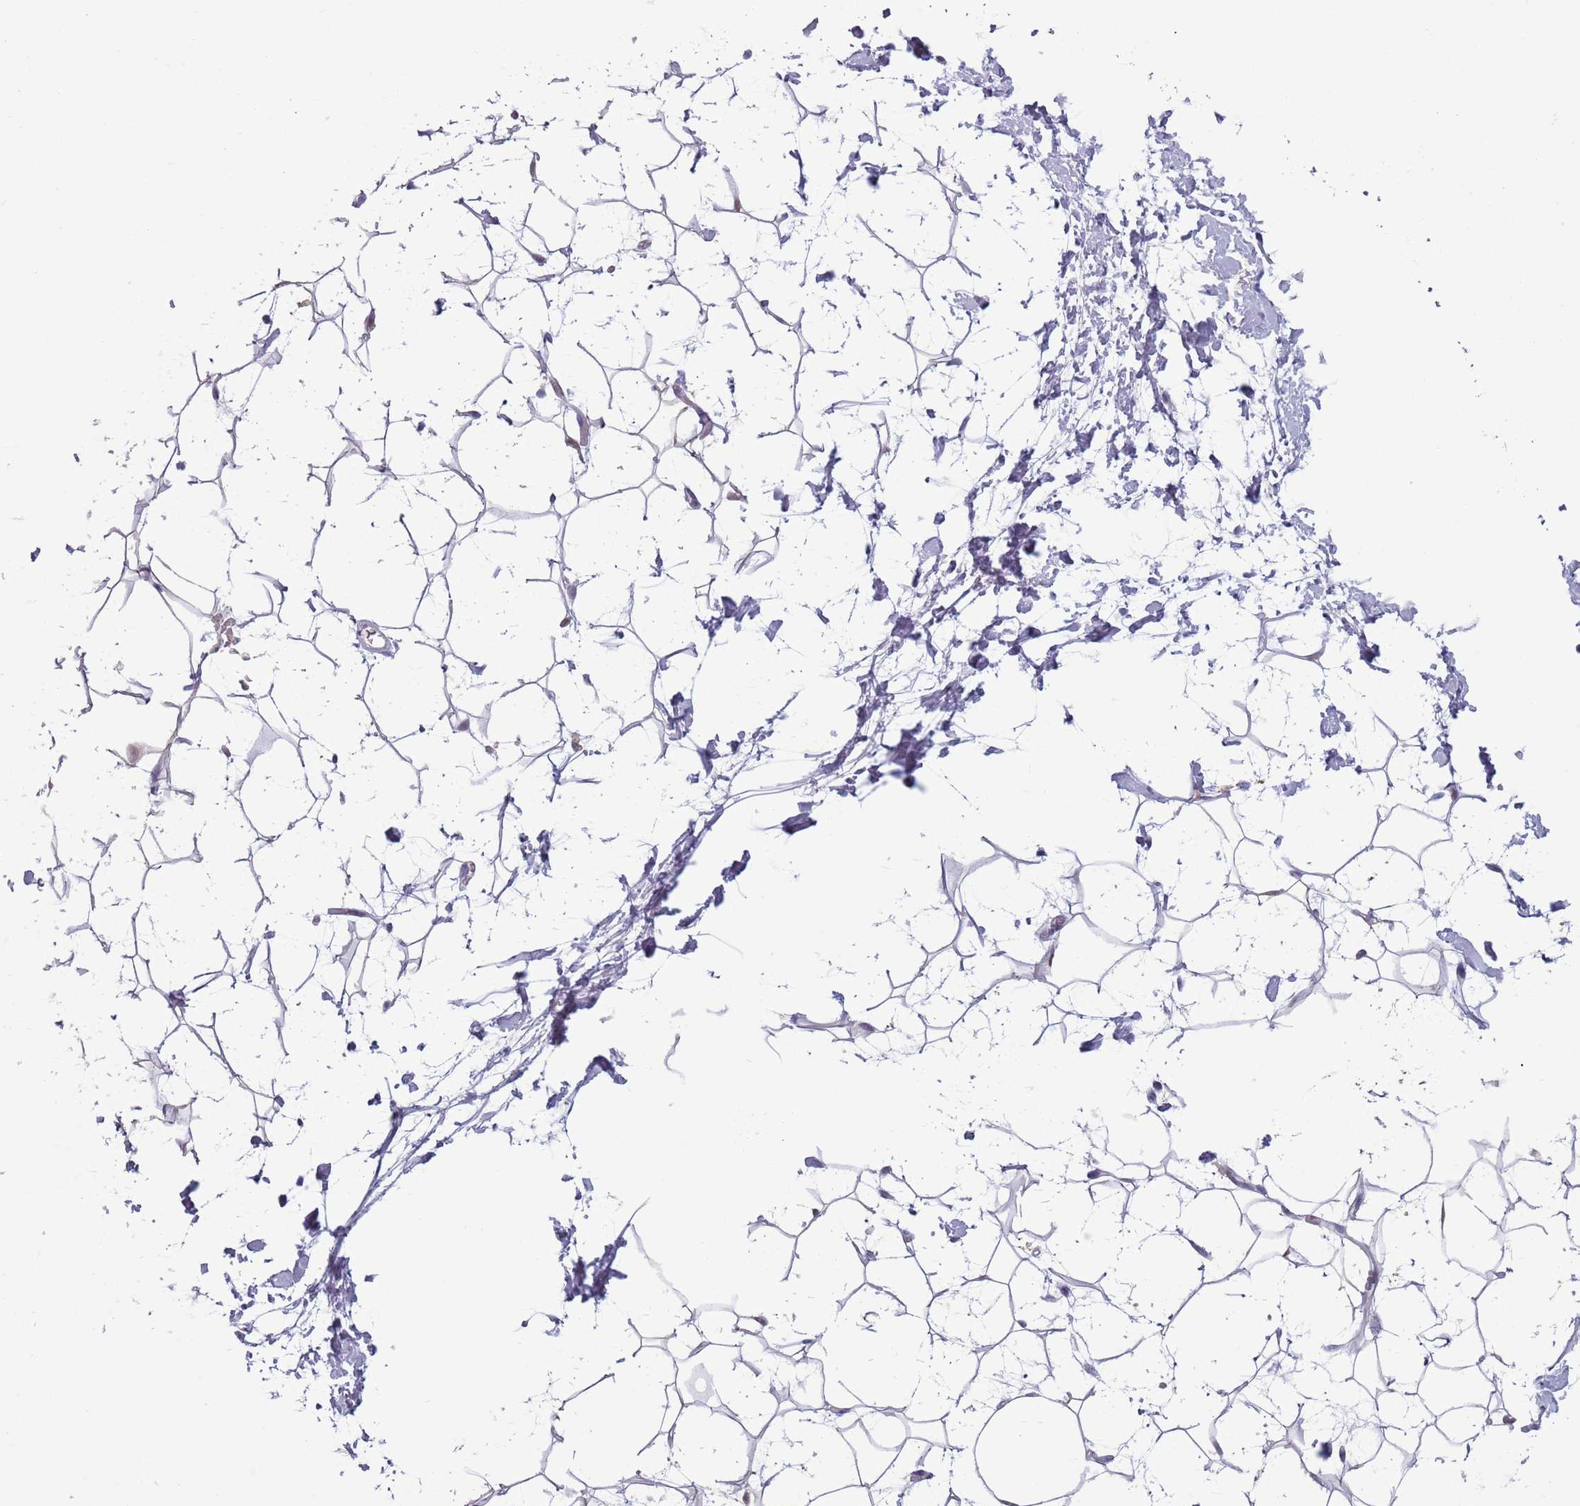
{"staining": {"intensity": "negative", "quantity": "none", "location": "none"}, "tissue": "adipose tissue", "cell_type": "Adipocytes", "image_type": "normal", "snomed": [{"axis": "morphology", "description": "Normal tissue, NOS"}, {"axis": "topography", "description": "Breast"}], "caption": "The IHC histopathology image has no significant expression in adipocytes of adipose tissue. (Stains: DAB immunohistochemistry with hematoxylin counter stain, Microscopy: brightfield microscopy at high magnification).", "gene": "CLNS1A", "patient": {"sex": "female", "age": 26}}